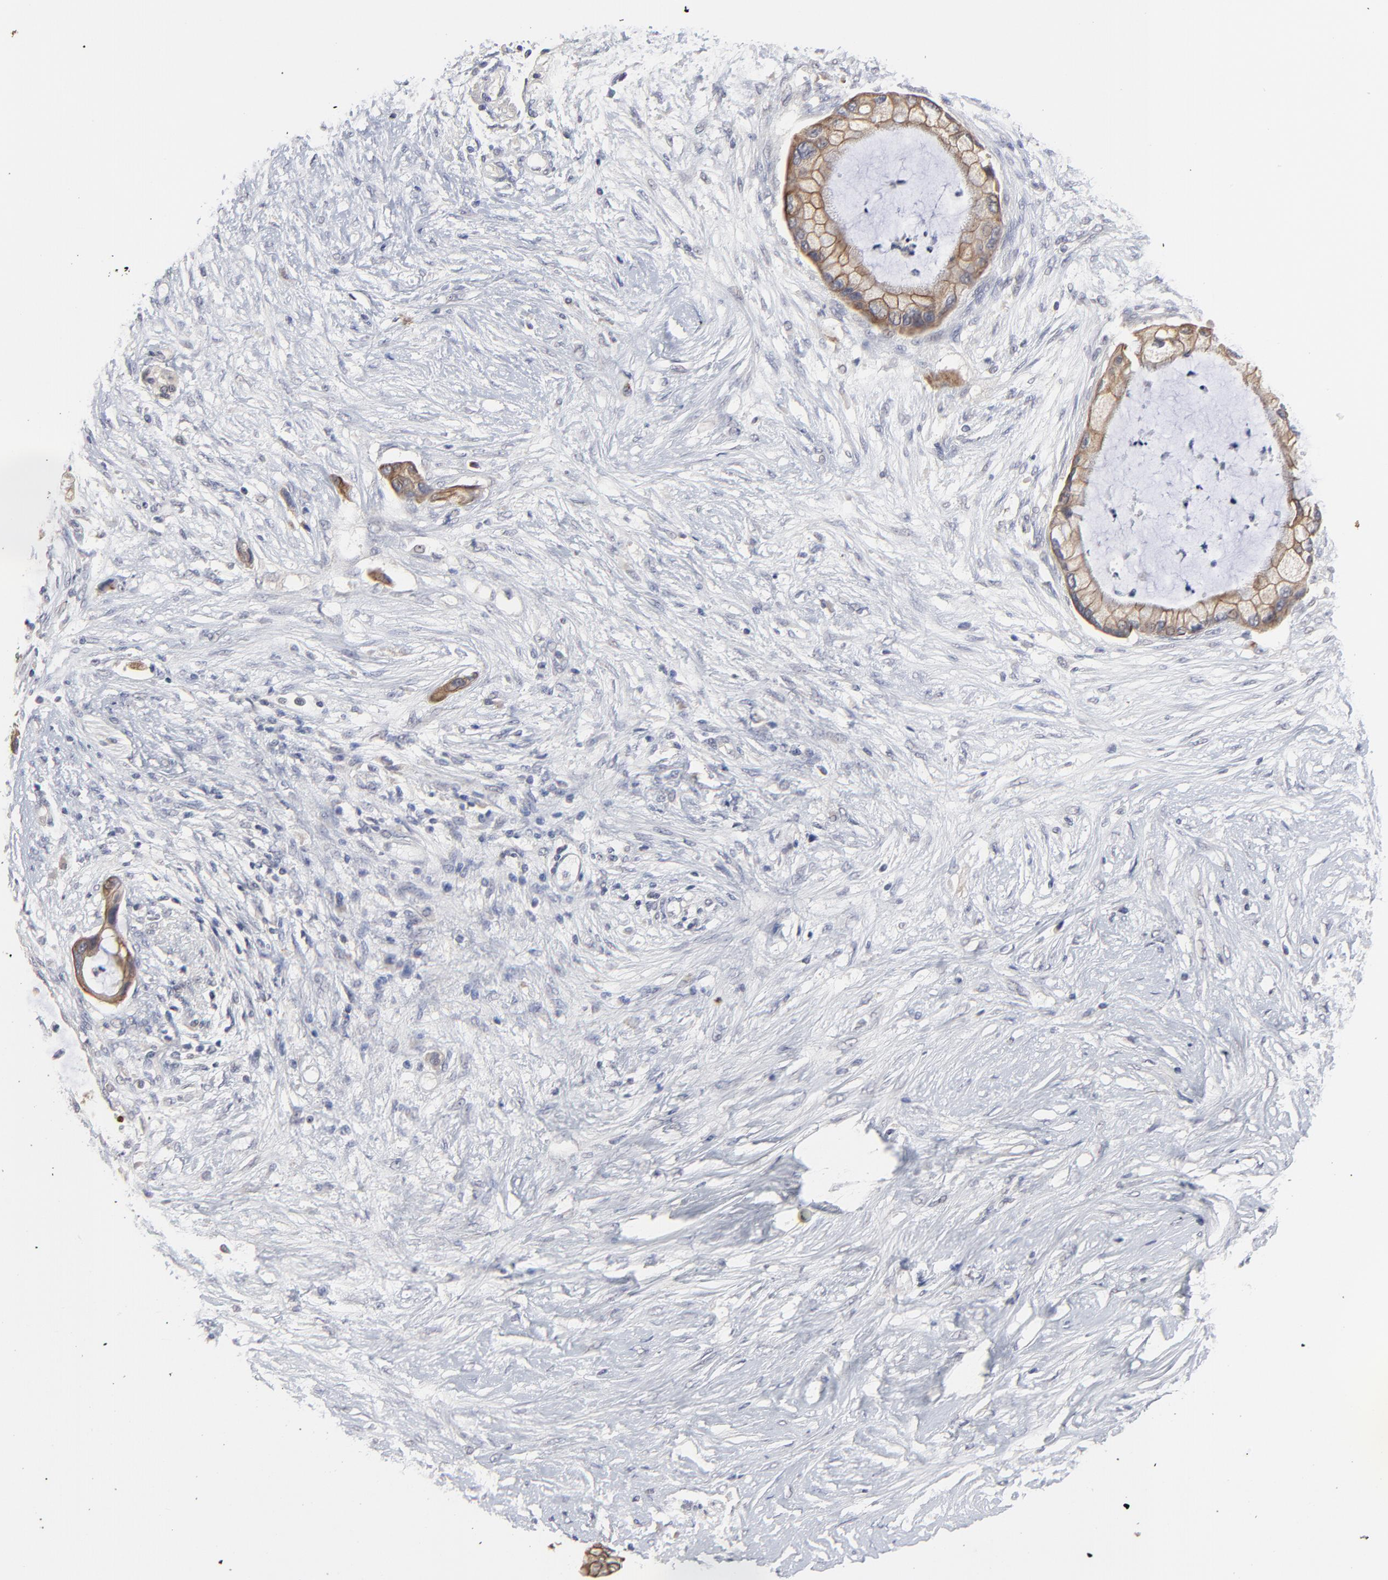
{"staining": {"intensity": "moderate", "quantity": ">75%", "location": "cytoplasmic/membranous"}, "tissue": "pancreatic cancer", "cell_type": "Tumor cells", "image_type": "cancer", "snomed": [{"axis": "morphology", "description": "Adenocarcinoma, NOS"}, {"axis": "topography", "description": "Pancreas"}], "caption": "This is an image of immunohistochemistry (IHC) staining of adenocarcinoma (pancreatic), which shows moderate expression in the cytoplasmic/membranous of tumor cells.", "gene": "FAM199X", "patient": {"sex": "female", "age": 59}}